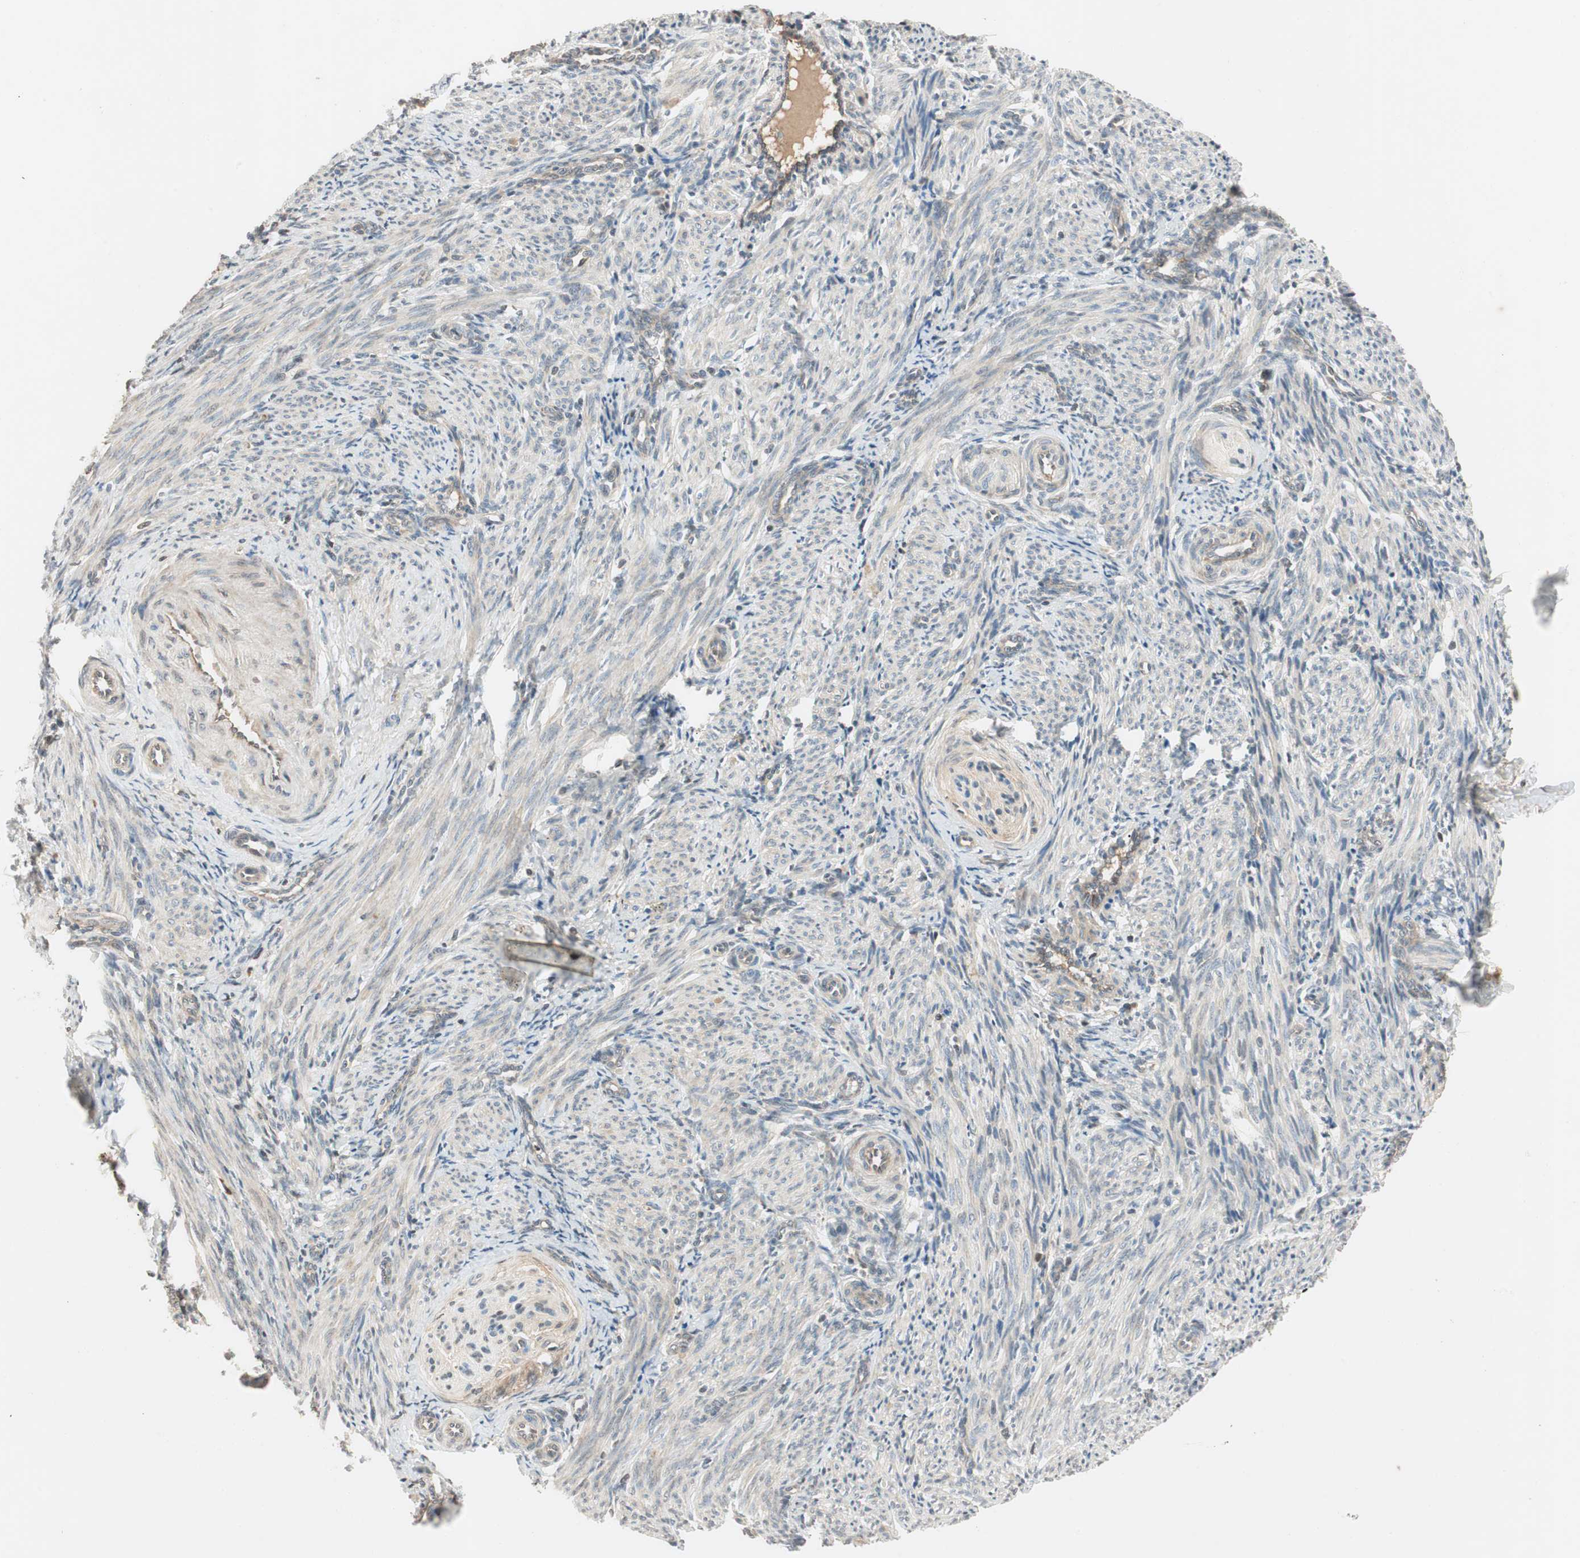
{"staining": {"intensity": "weak", "quantity": "25%-75%", "location": "cytoplasmic/membranous"}, "tissue": "smooth muscle", "cell_type": "Smooth muscle cells", "image_type": "normal", "snomed": [{"axis": "morphology", "description": "Normal tissue, NOS"}, {"axis": "topography", "description": "Endometrium"}], "caption": "Protein analysis of benign smooth muscle demonstrates weak cytoplasmic/membranous staining in approximately 25%-75% of smooth muscle cells.", "gene": "GCLM", "patient": {"sex": "female", "age": 33}}